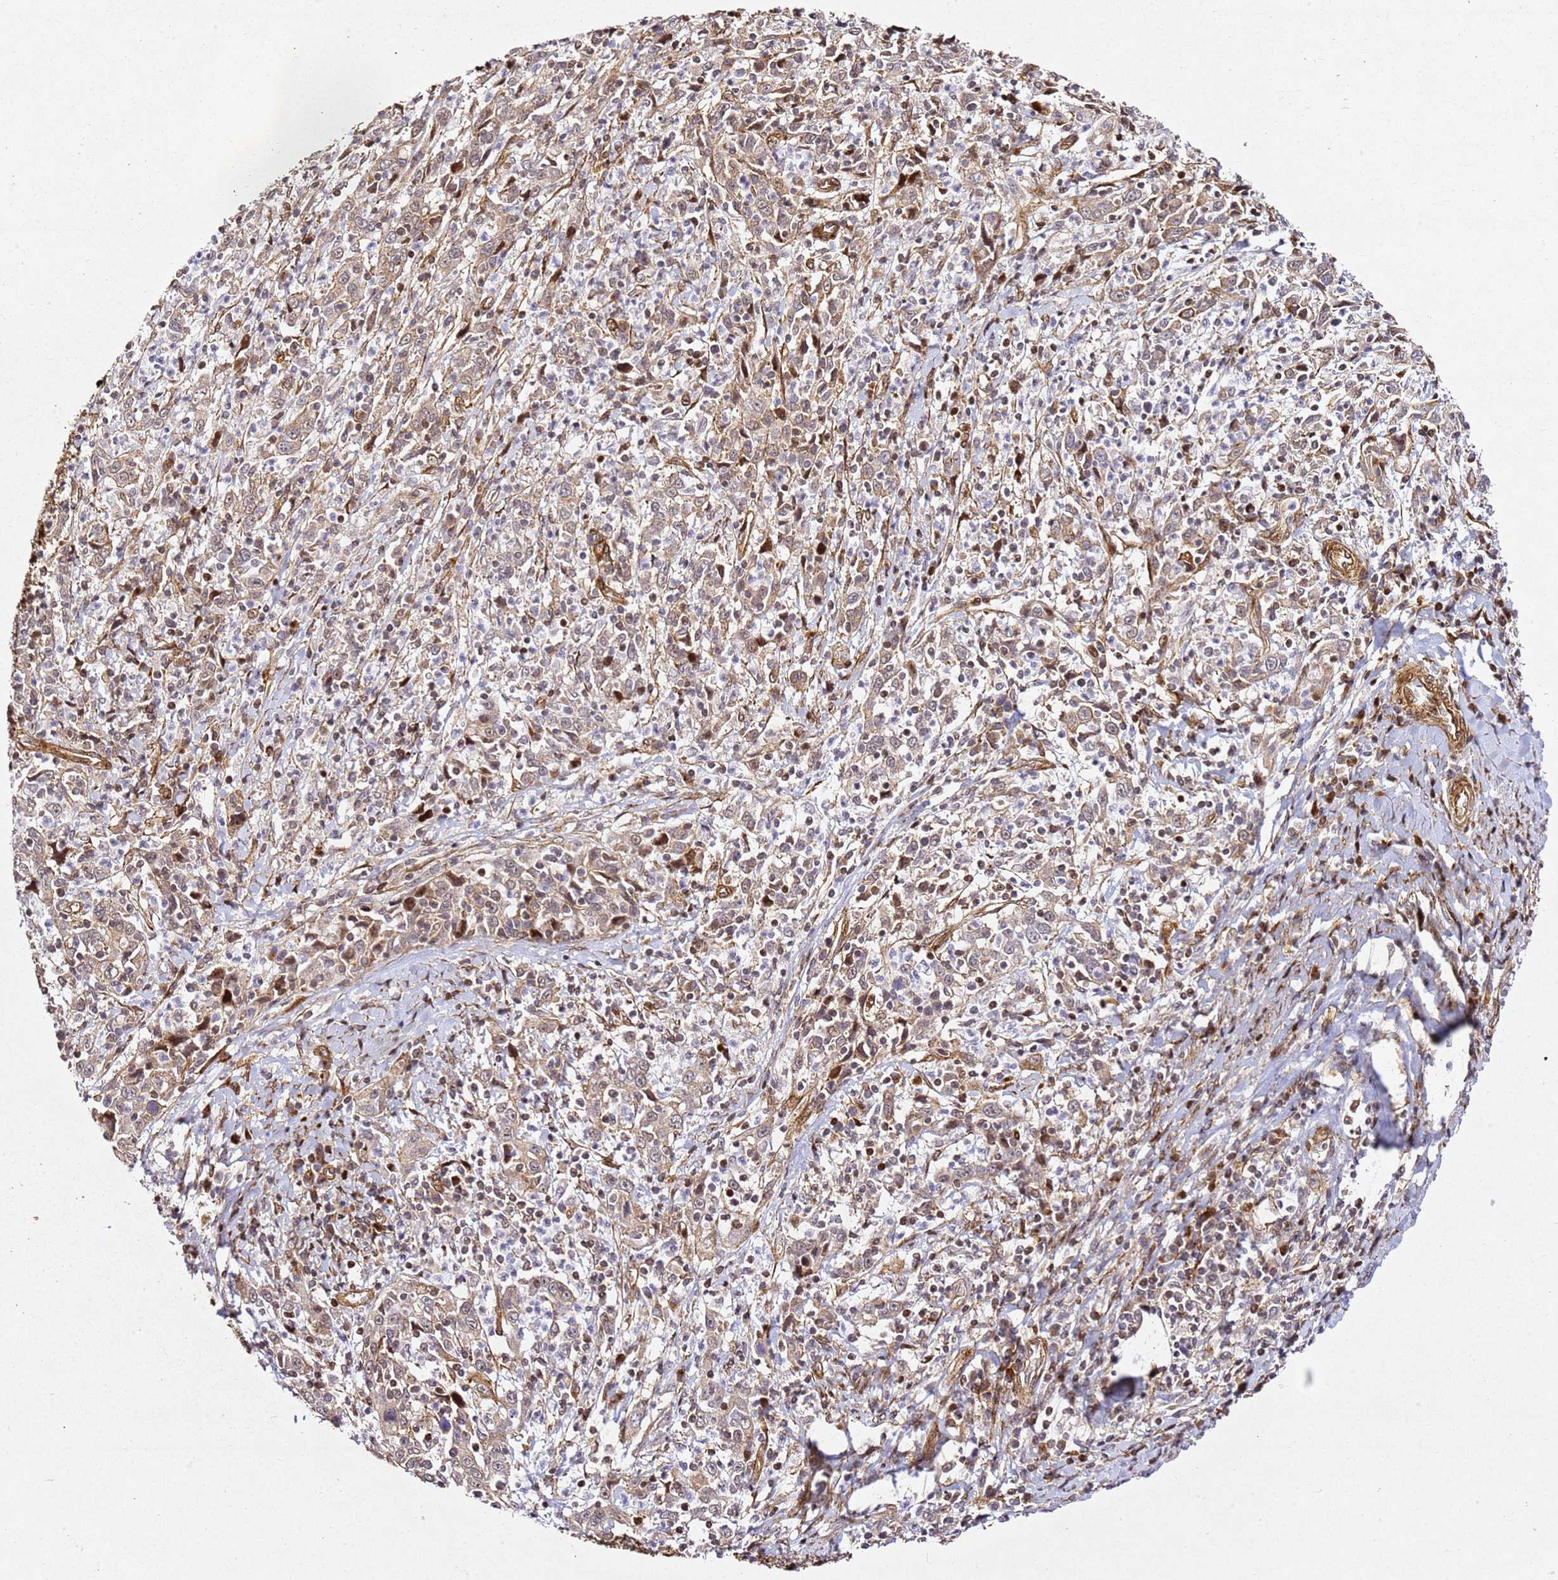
{"staining": {"intensity": "moderate", "quantity": "25%-75%", "location": "cytoplasmic/membranous"}, "tissue": "cervical cancer", "cell_type": "Tumor cells", "image_type": "cancer", "snomed": [{"axis": "morphology", "description": "Squamous cell carcinoma, NOS"}, {"axis": "topography", "description": "Cervix"}], "caption": "About 25%-75% of tumor cells in human cervical squamous cell carcinoma reveal moderate cytoplasmic/membranous protein expression as visualized by brown immunohistochemical staining.", "gene": "ZNF296", "patient": {"sex": "female", "age": 46}}